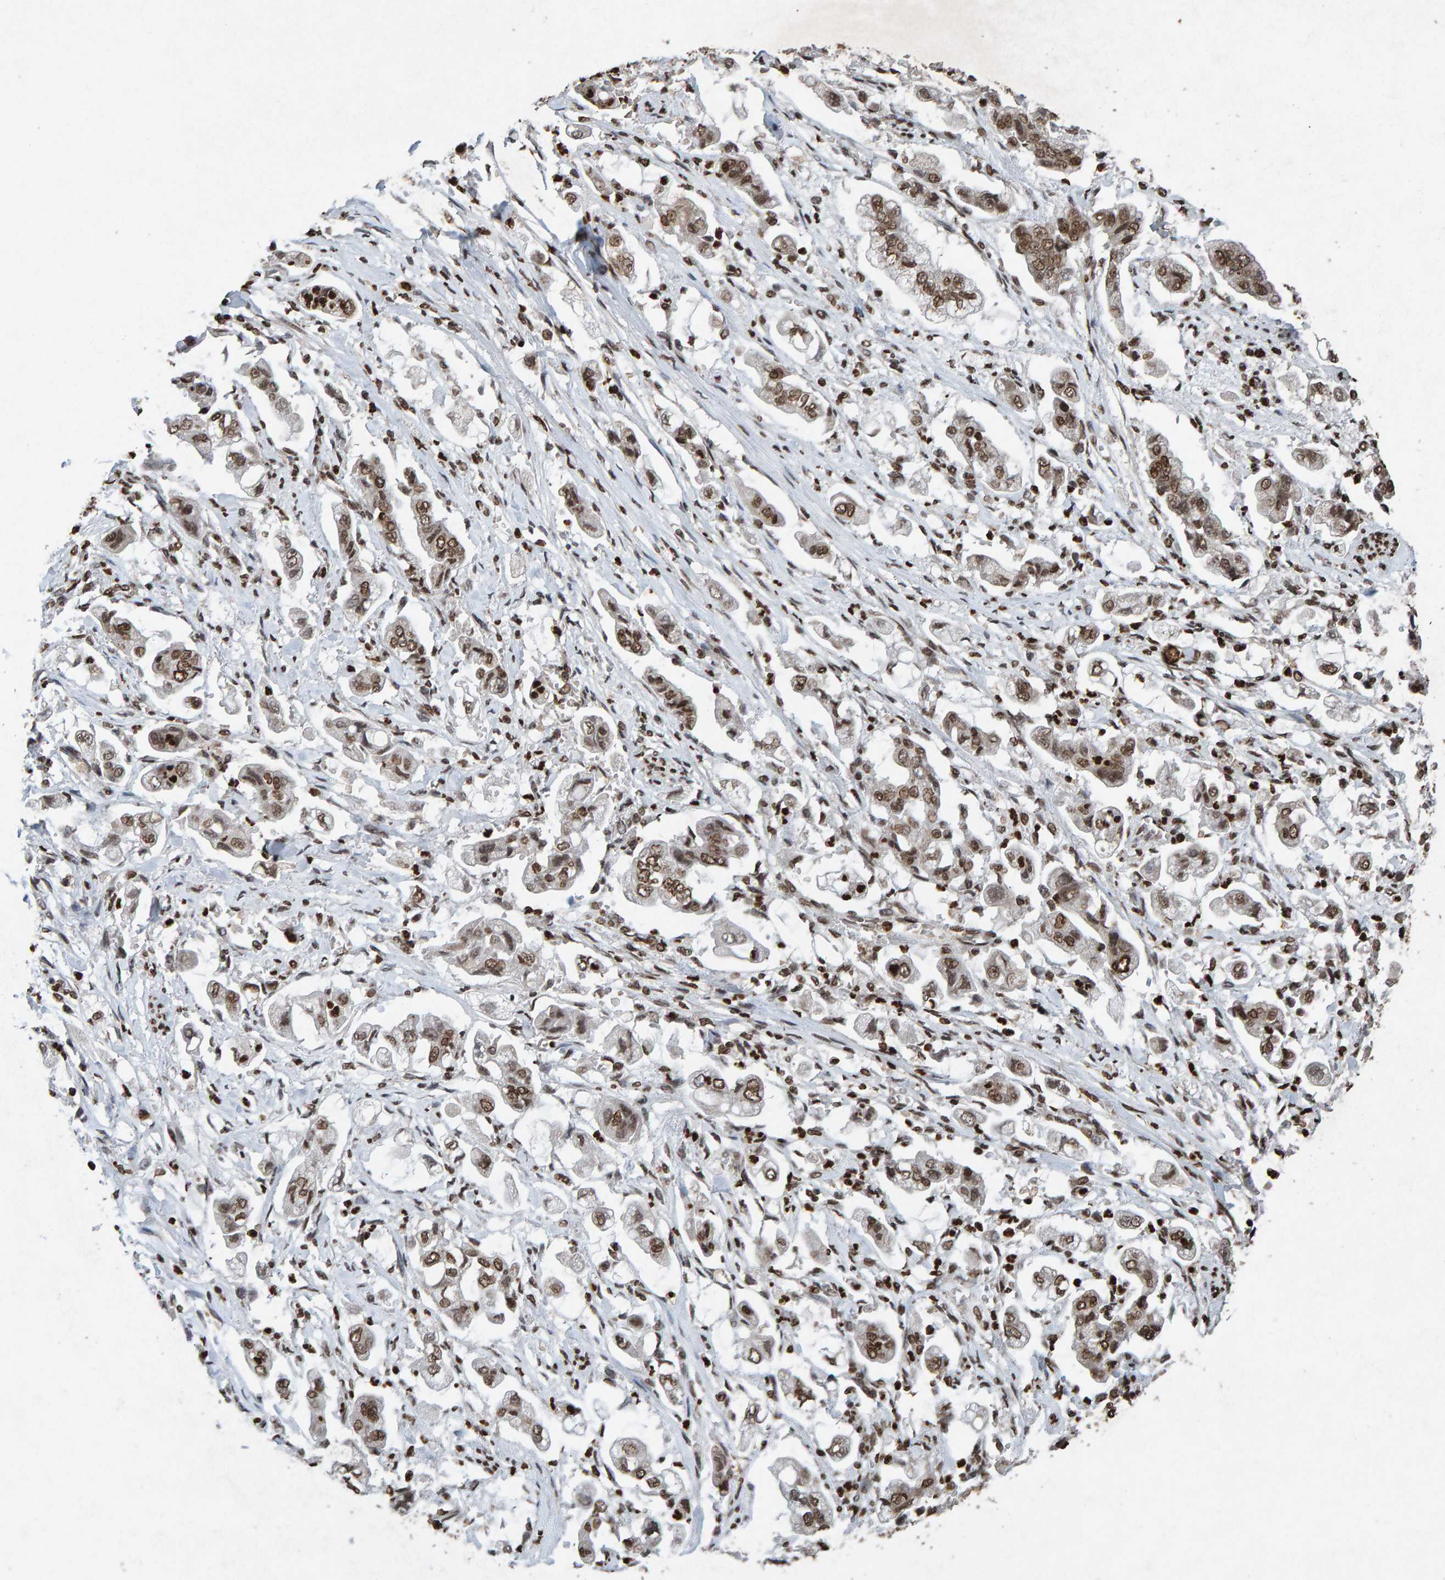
{"staining": {"intensity": "moderate", "quantity": ">75%", "location": "nuclear"}, "tissue": "stomach cancer", "cell_type": "Tumor cells", "image_type": "cancer", "snomed": [{"axis": "morphology", "description": "Adenocarcinoma, NOS"}, {"axis": "topography", "description": "Stomach"}], "caption": "Tumor cells exhibit moderate nuclear expression in about >75% of cells in stomach cancer. (DAB = brown stain, brightfield microscopy at high magnification).", "gene": "H2AZ1", "patient": {"sex": "male", "age": 62}}